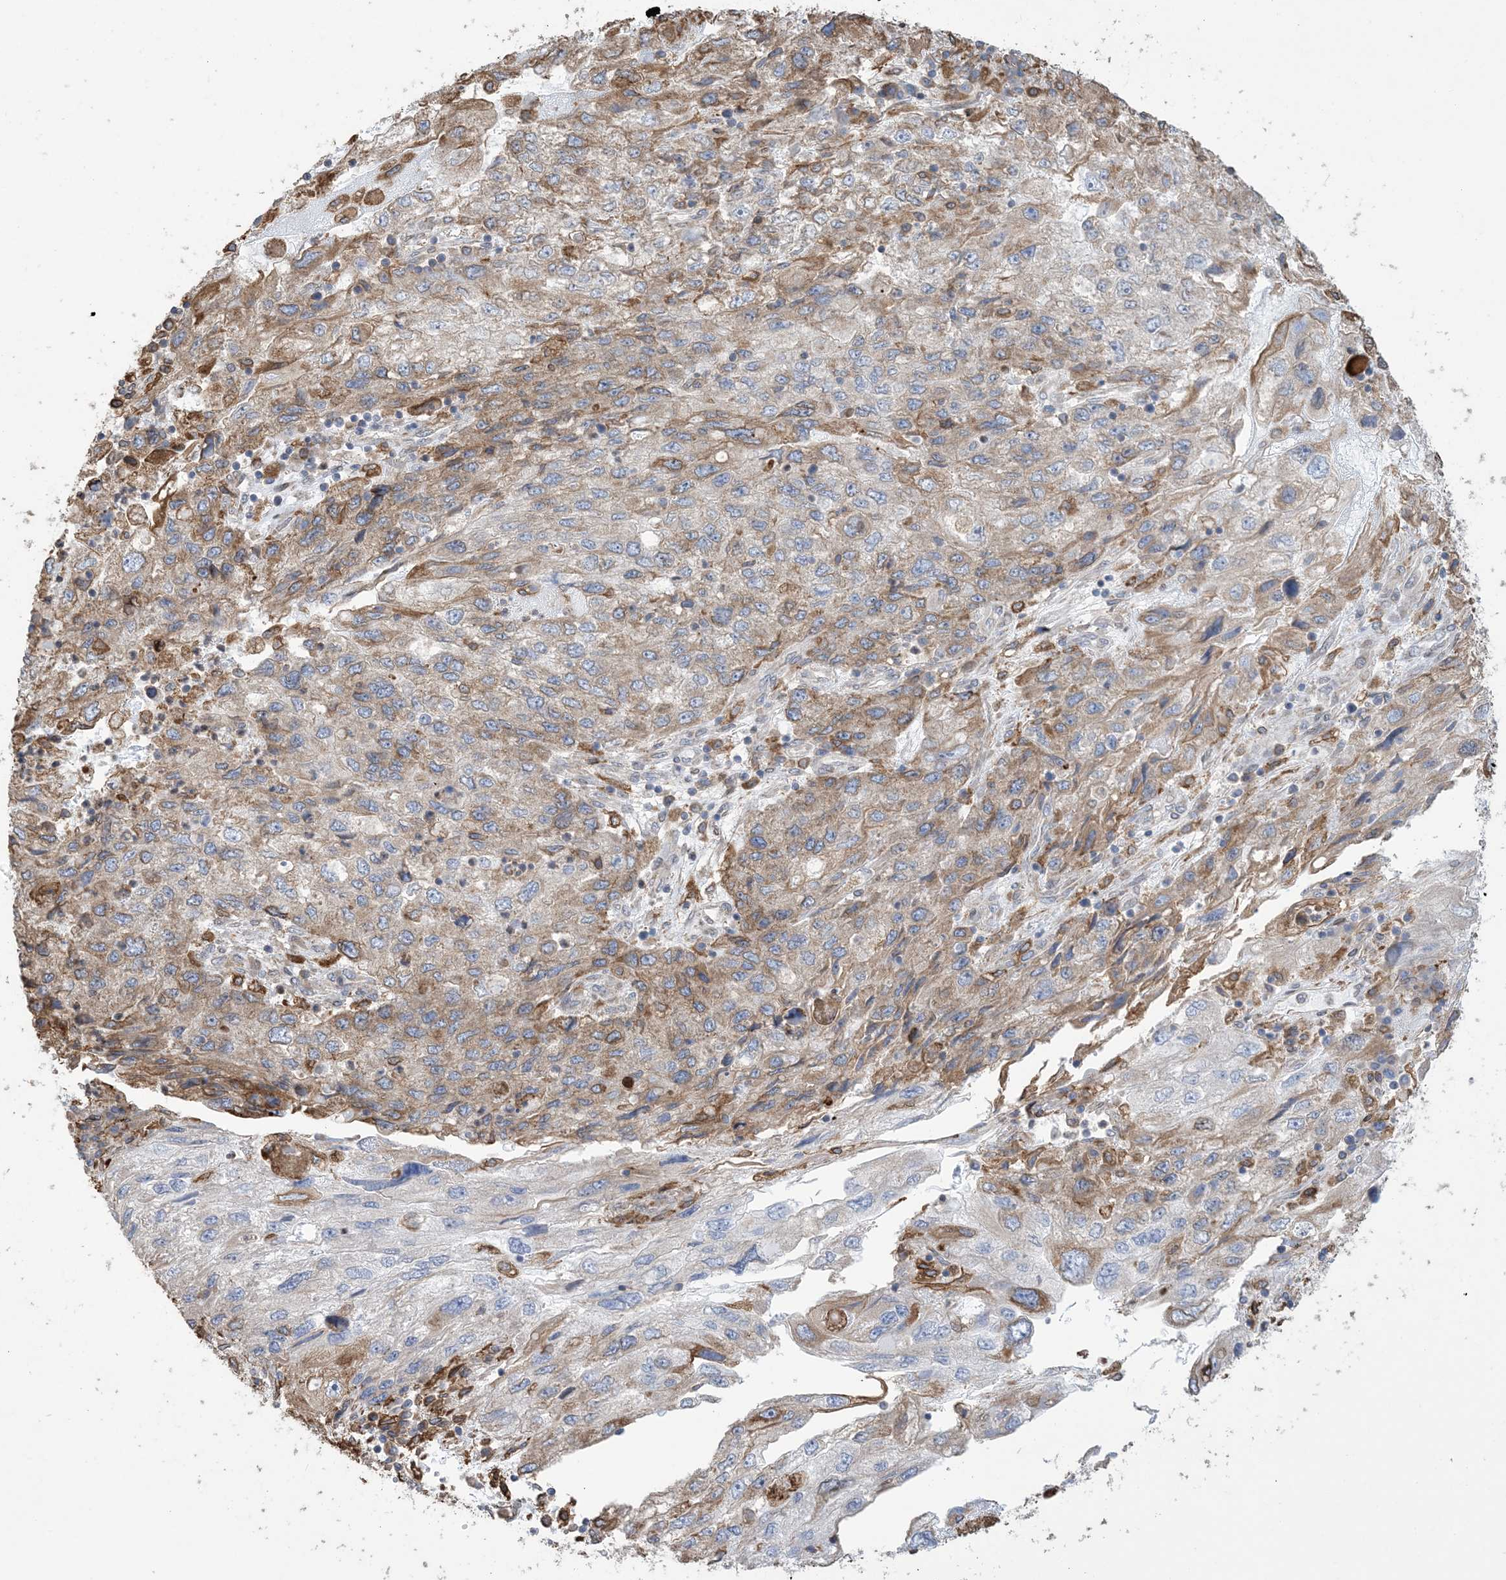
{"staining": {"intensity": "moderate", "quantity": ">75%", "location": "cytoplasmic/membranous"}, "tissue": "endometrial cancer", "cell_type": "Tumor cells", "image_type": "cancer", "snomed": [{"axis": "morphology", "description": "Adenocarcinoma, NOS"}, {"axis": "topography", "description": "Endometrium"}], "caption": "Endometrial adenocarcinoma tissue exhibits moderate cytoplasmic/membranous staining in about >75% of tumor cells, visualized by immunohistochemistry.", "gene": "SHANK1", "patient": {"sex": "female", "age": 49}}